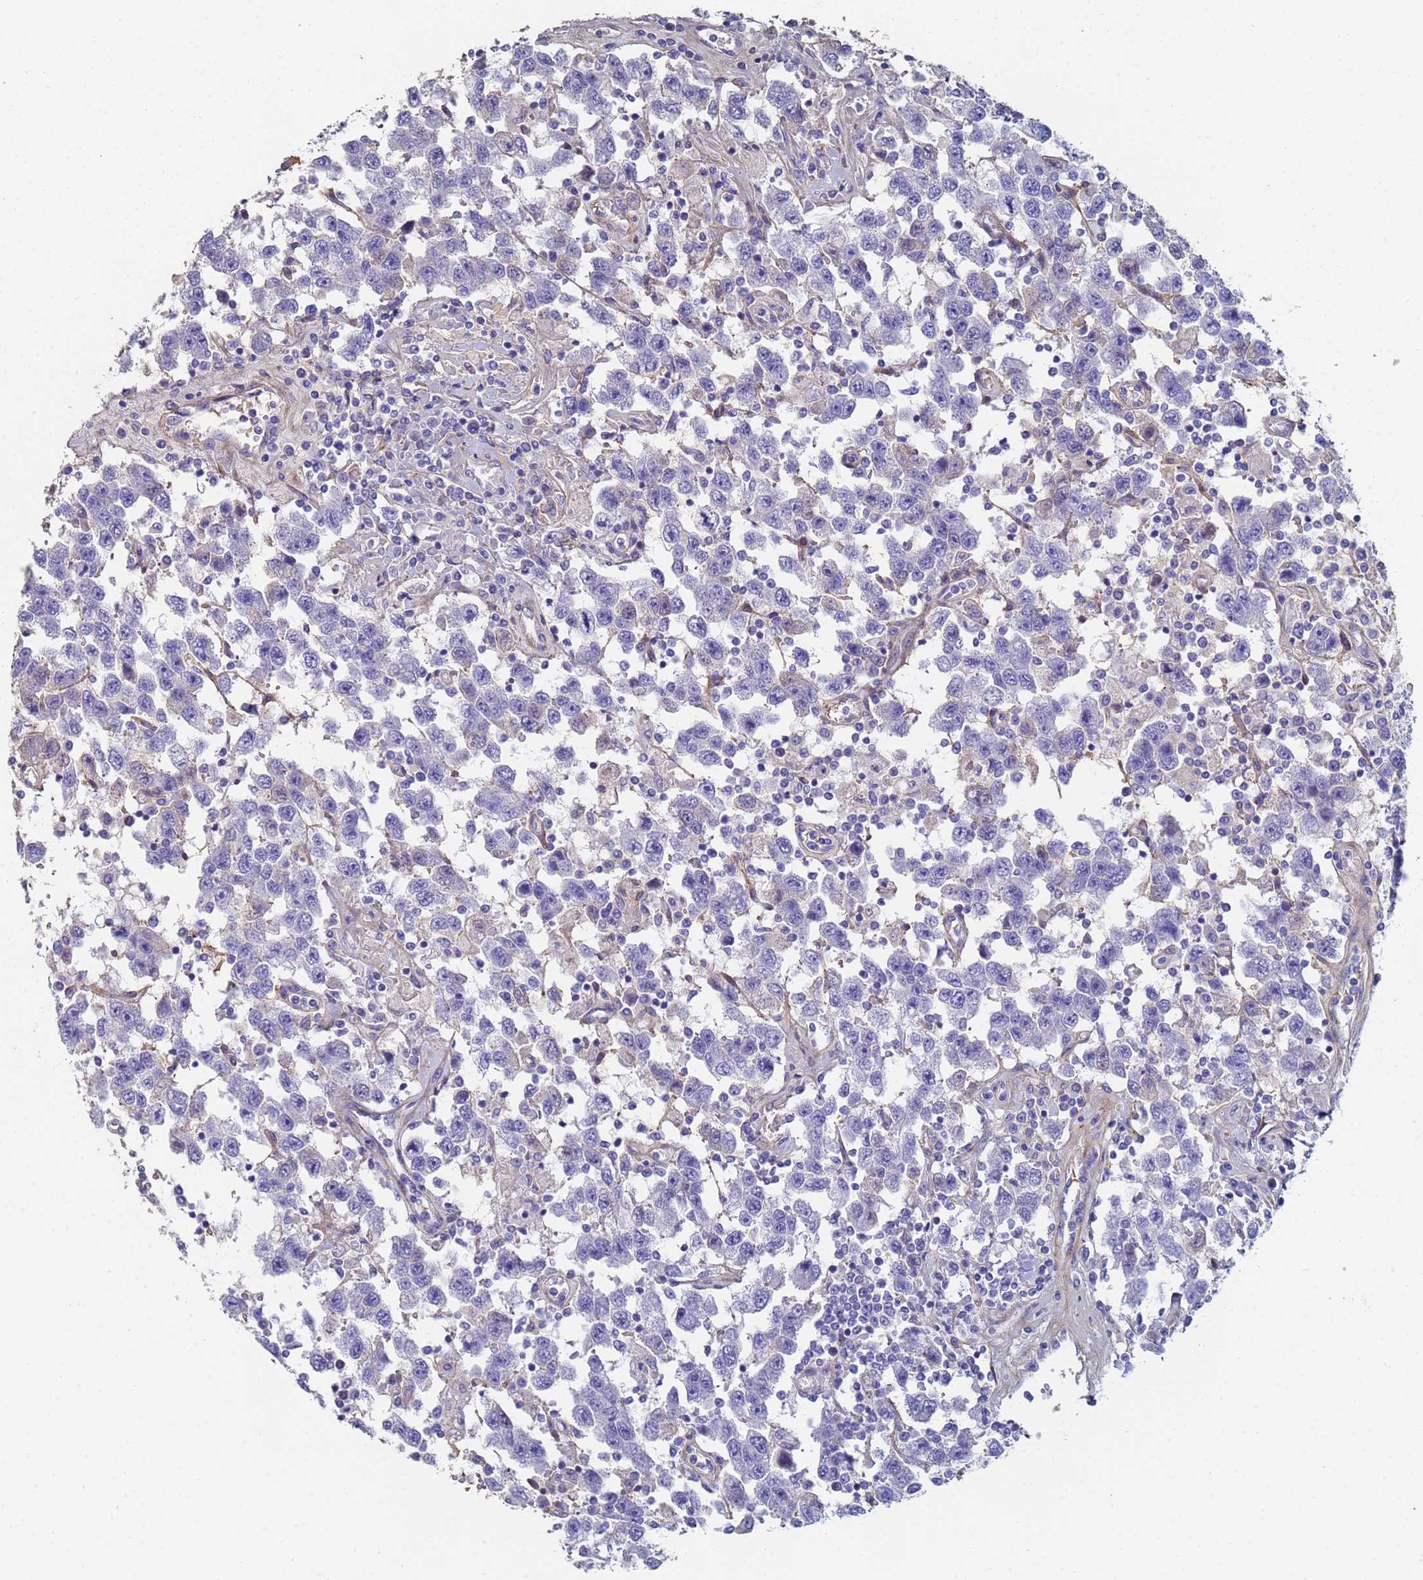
{"staining": {"intensity": "negative", "quantity": "none", "location": "none"}, "tissue": "testis cancer", "cell_type": "Tumor cells", "image_type": "cancer", "snomed": [{"axis": "morphology", "description": "Seminoma, NOS"}, {"axis": "topography", "description": "Testis"}], "caption": "Testis seminoma was stained to show a protein in brown. There is no significant staining in tumor cells.", "gene": "ABCA8", "patient": {"sex": "male", "age": 41}}